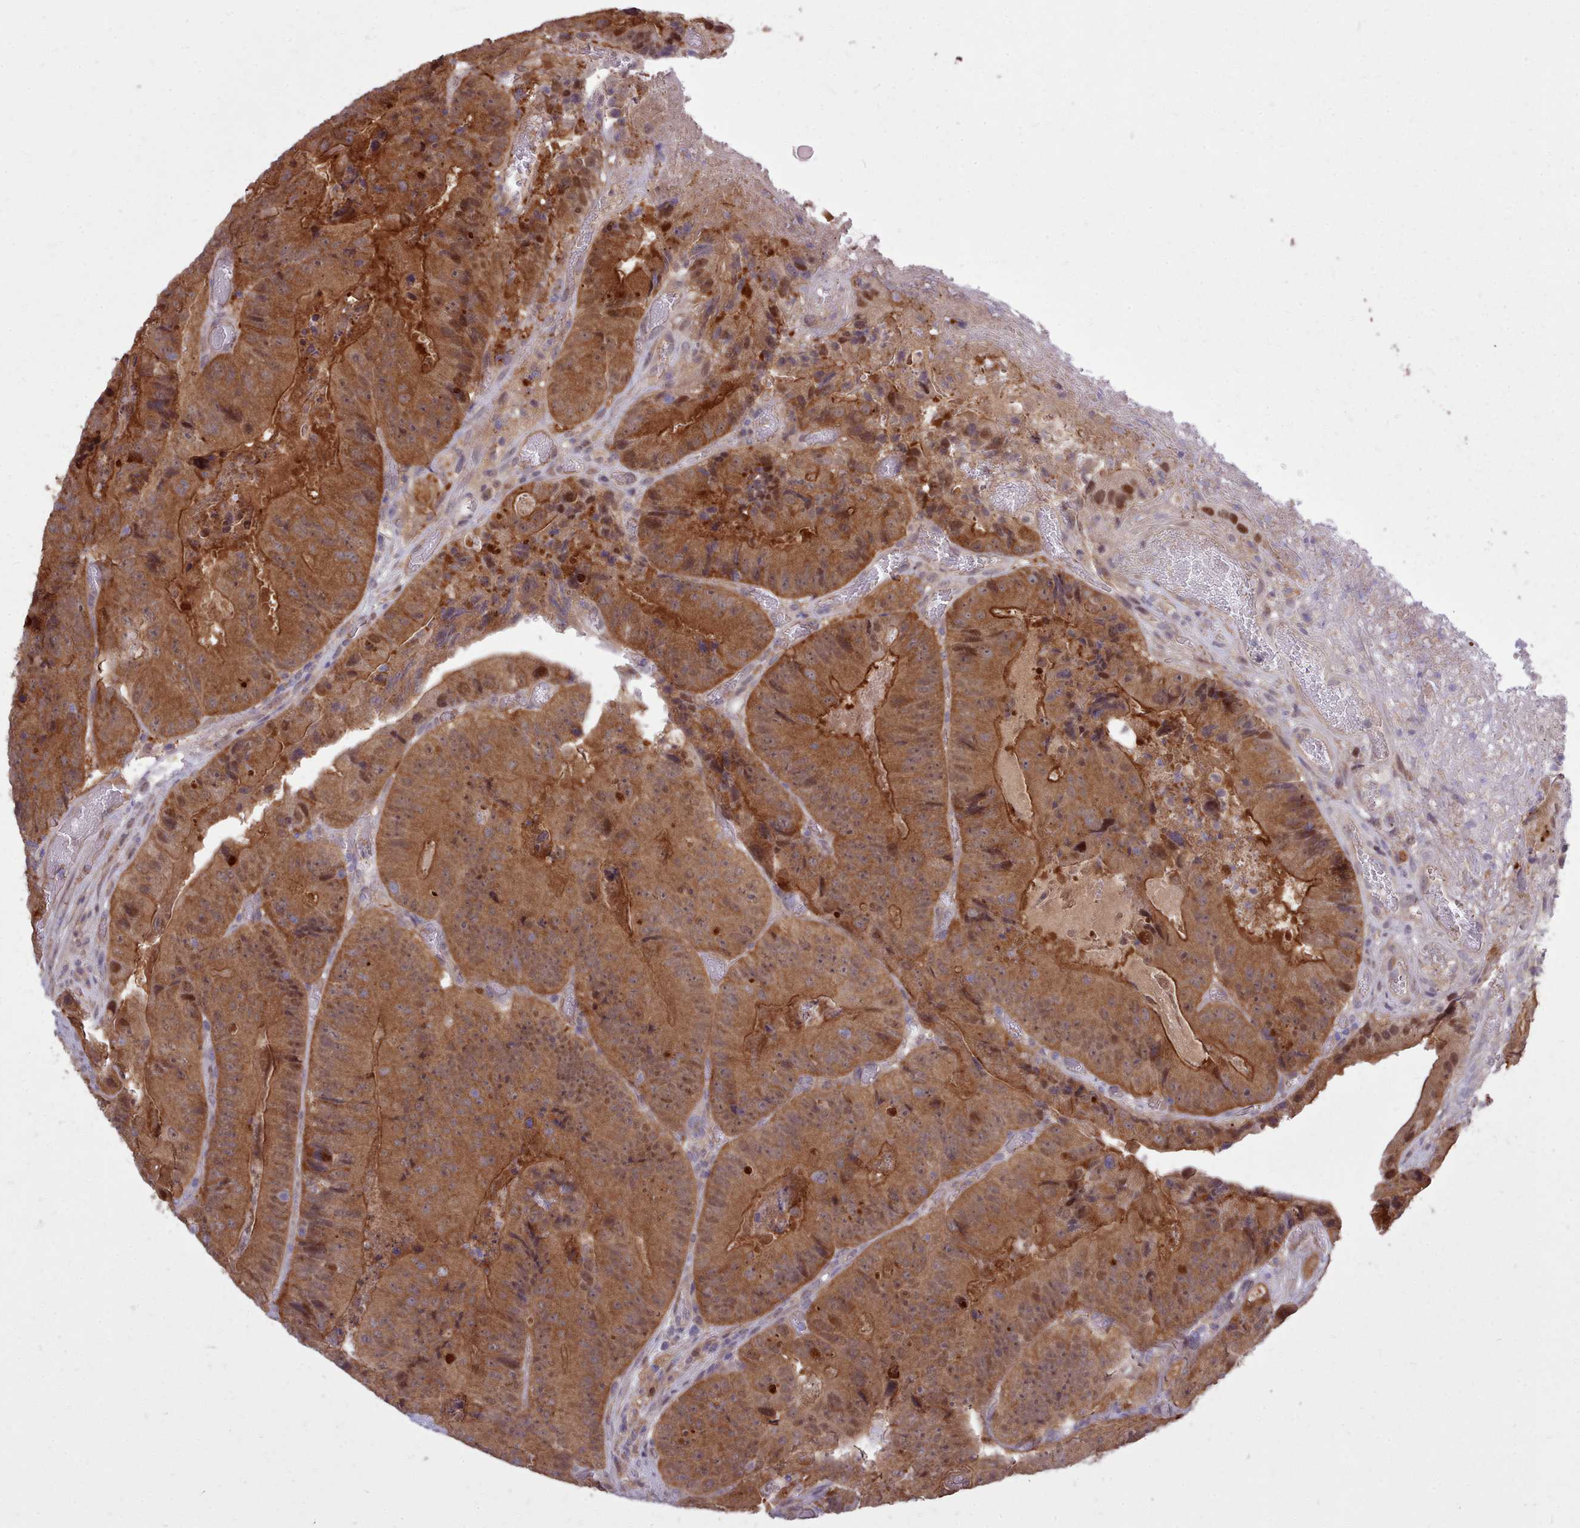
{"staining": {"intensity": "moderate", "quantity": ">75%", "location": "cytoplasmic/membranous,nuclear"}, "tissue": "colorectal cancer", "cell_type": "Tumor cells", "image_type": "cancer", "snomed": [{"axis": "morphology", "description": "Adenocarcinoma, NOS"}, {"axis": "topography", "description": "Colon"}], "caption": "This photomicrograph exhibits adenocarcinoma (colorectal) stained with immunohistochemistry to label a protein in brown. The cytoplasmic/membranous and nuclear of tumor cells show moderate positivity for the protein. Nuclei are counter-stained blue.", "gene": "AHCY", "patient": {"sex": "female", "age": 86}}